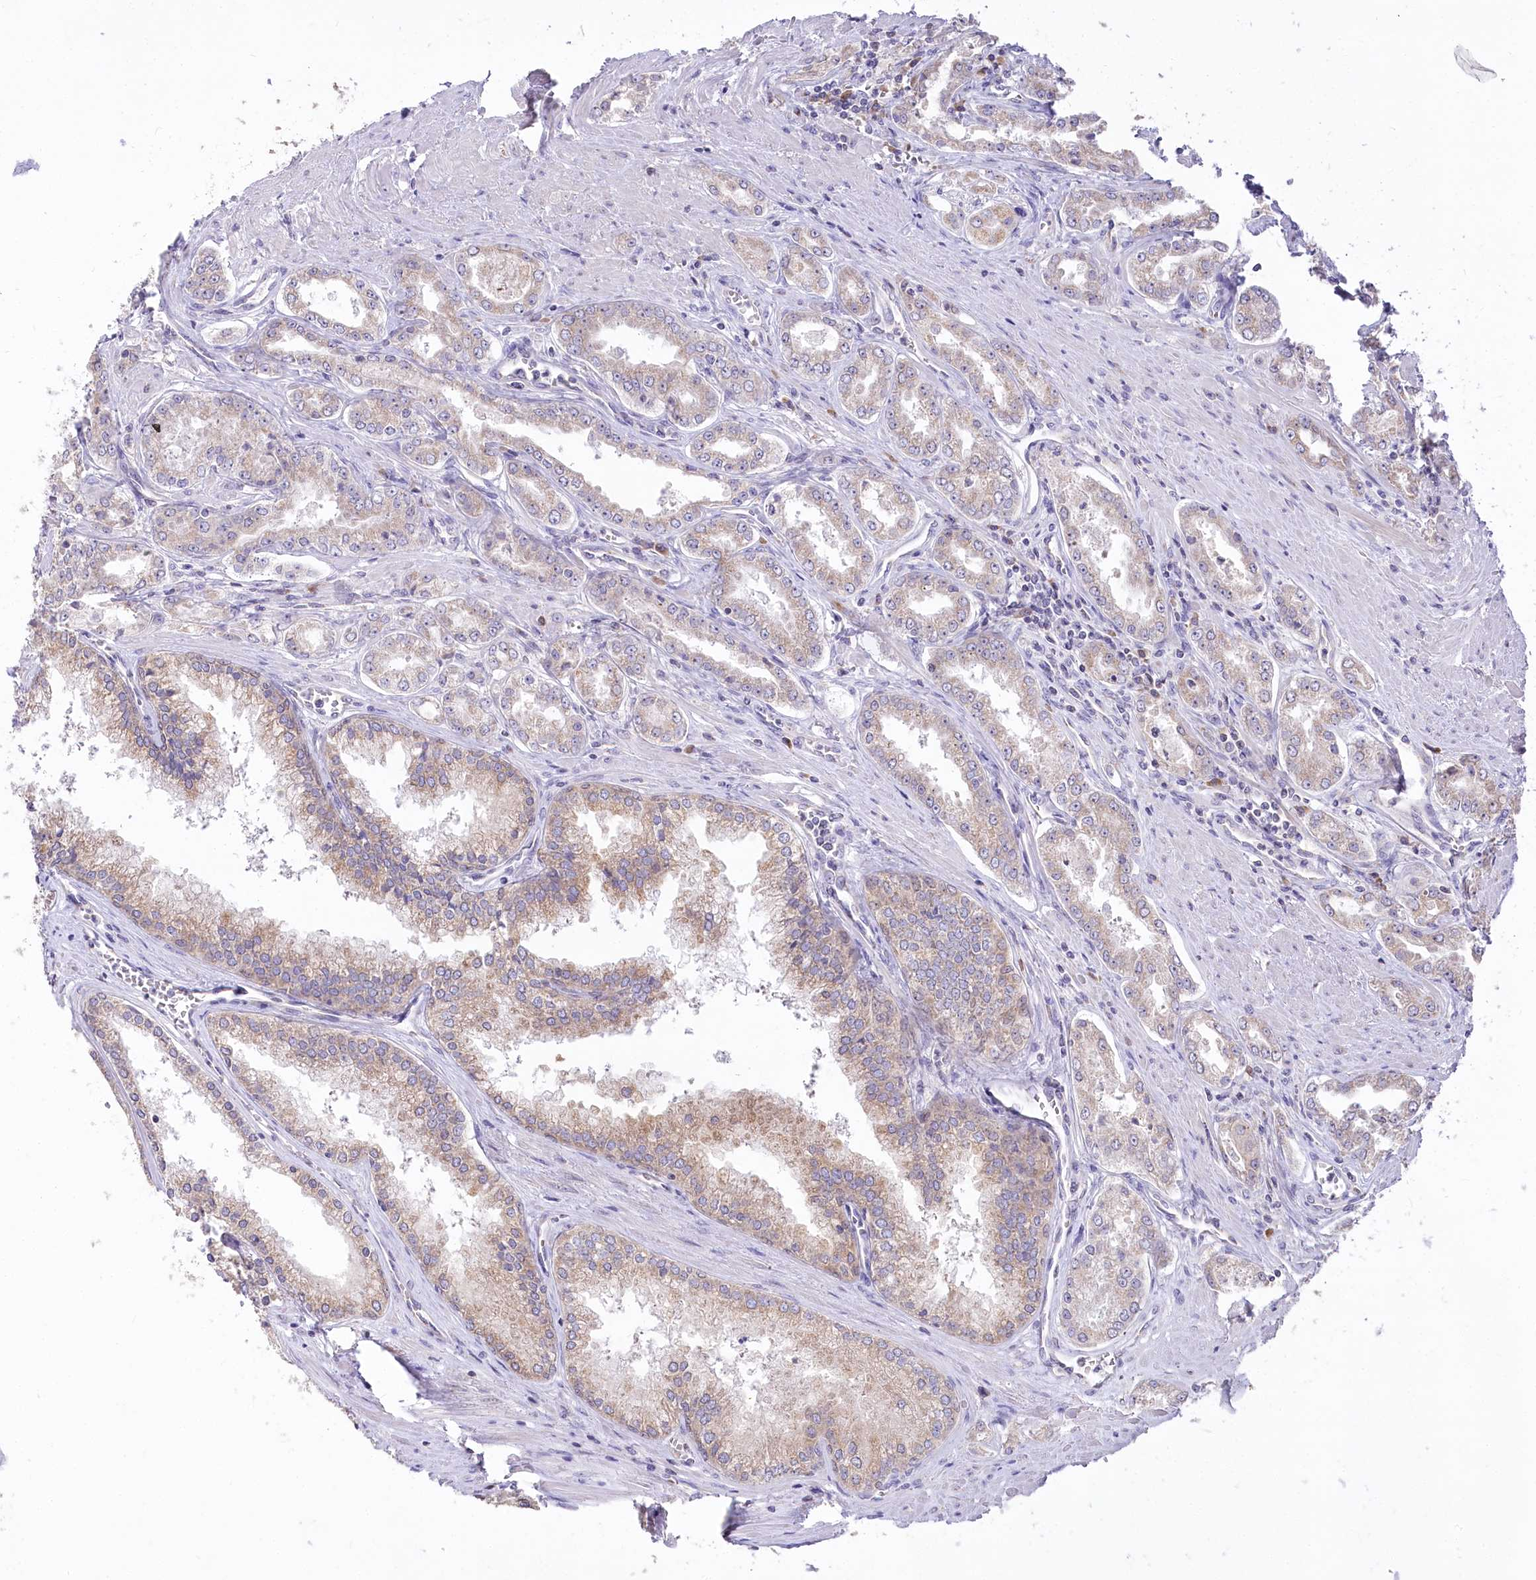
{"staining": {"intensity": "weak", "quantity": "<25%", "location": "cytoplasmic/membranous"}, "tissue": "prostate cancer", "cell_type": "Tumor cells", "image_type": "cancer", "snomed": [{"axis": "morphology", "description": "Adenocarcinoma, High grade"}, {"axis": "topography", "description": "Prostate"}], "caption": "Immunohistochemical staining of human high-grade adenocarcinoma (prostate) reveals no significant expression in tumor cells. Brightfield microscopy of IHC stained with DAB (brown) and hematoxylin (blue), captured at high magnification.", "gene": "STT3B", "patient": {"sex": "male", "age": 72}}